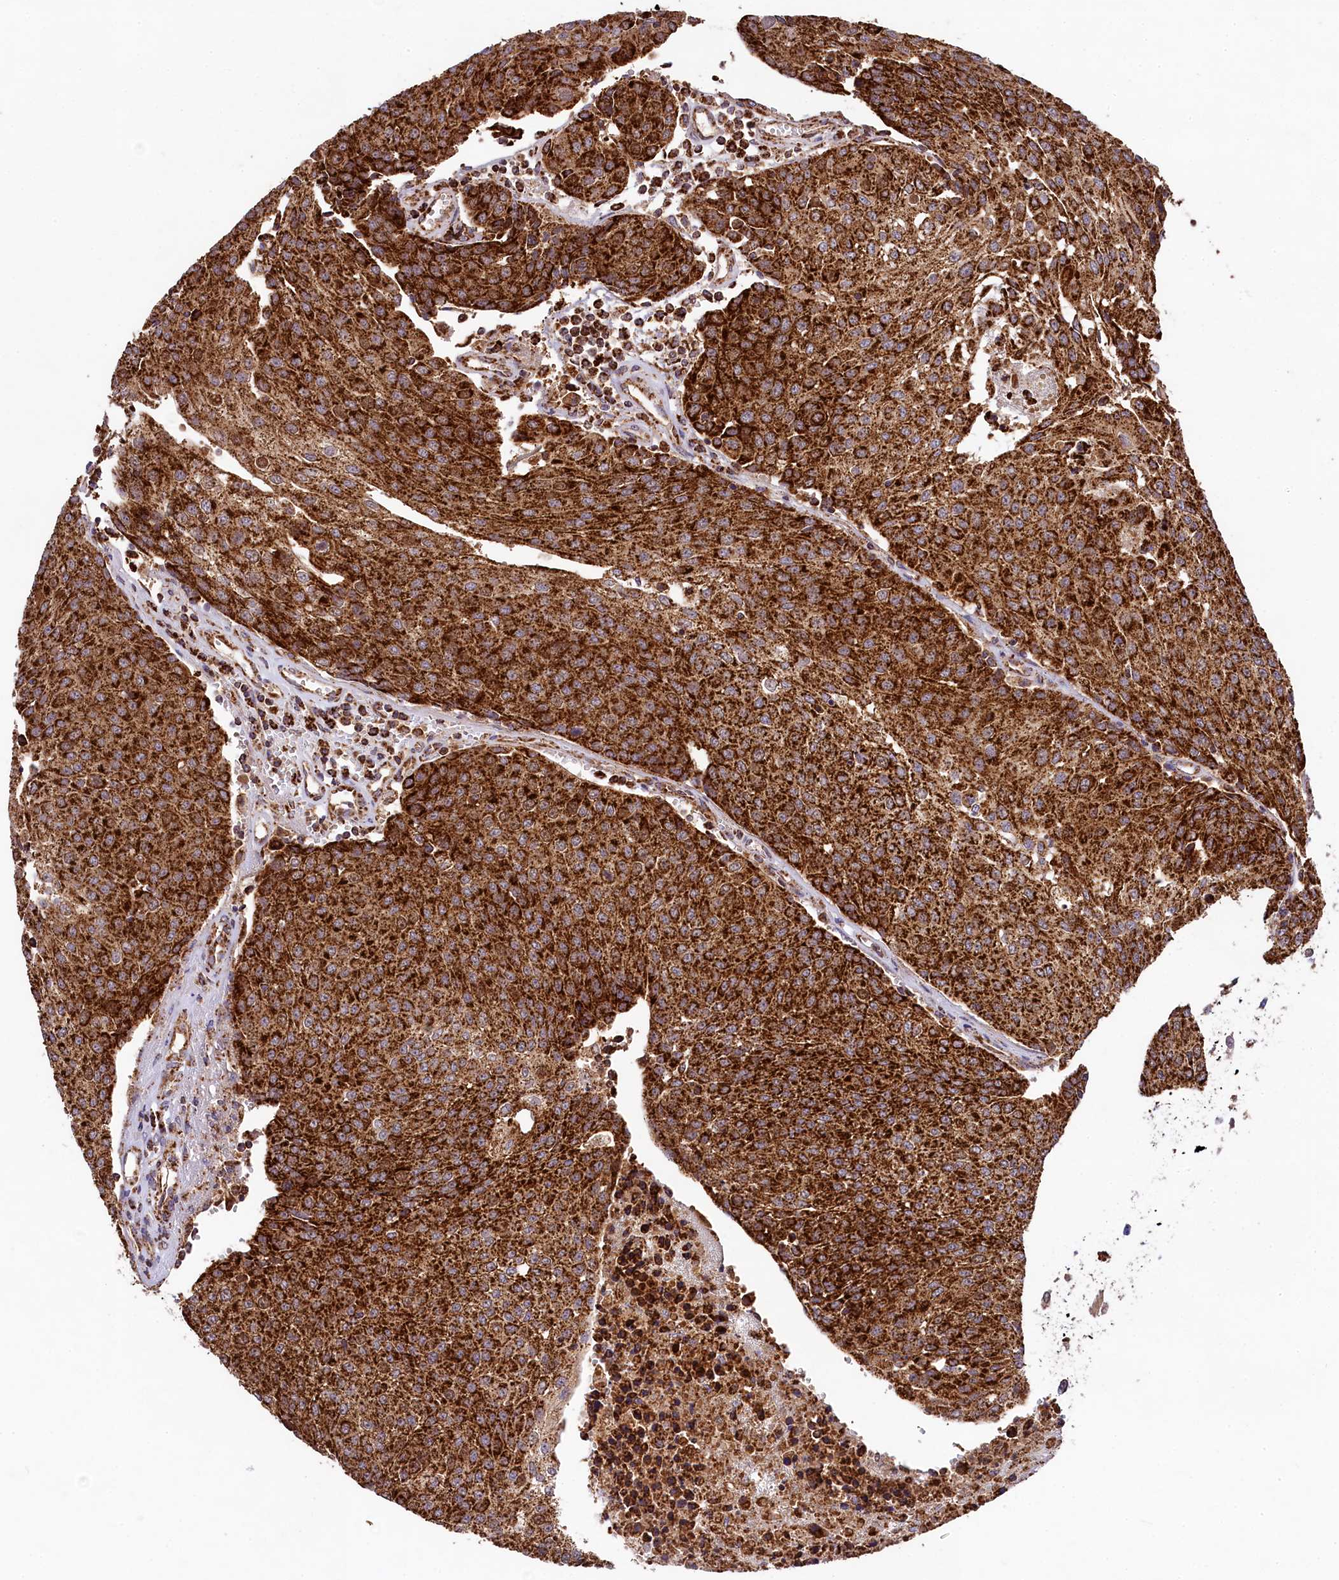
{"staining": {"intensity": "strong", "quantity": ">75%", "location": "cytoplasmic/membranous"}, "tissue": "urothelial cancer", "cell_type": "Tumor cells", "image_type": "cancer", "snomed": [{"axis": "morphology", "description": "Urothelial carcinoma, High grade"}, {"axis": "topography", "description": "Urinary bladder"}], "caption": "This micrograph shows urothelial cancer stained with immunohistochemistry (IHC) to label a protein in brown. The cytoplasmic/membranous of tumor cells show strong positivity for the protein. Nuclei are counter-stained blue.", "gene": "CLYBL", "patient": {"sex": "female", "age": 85}}